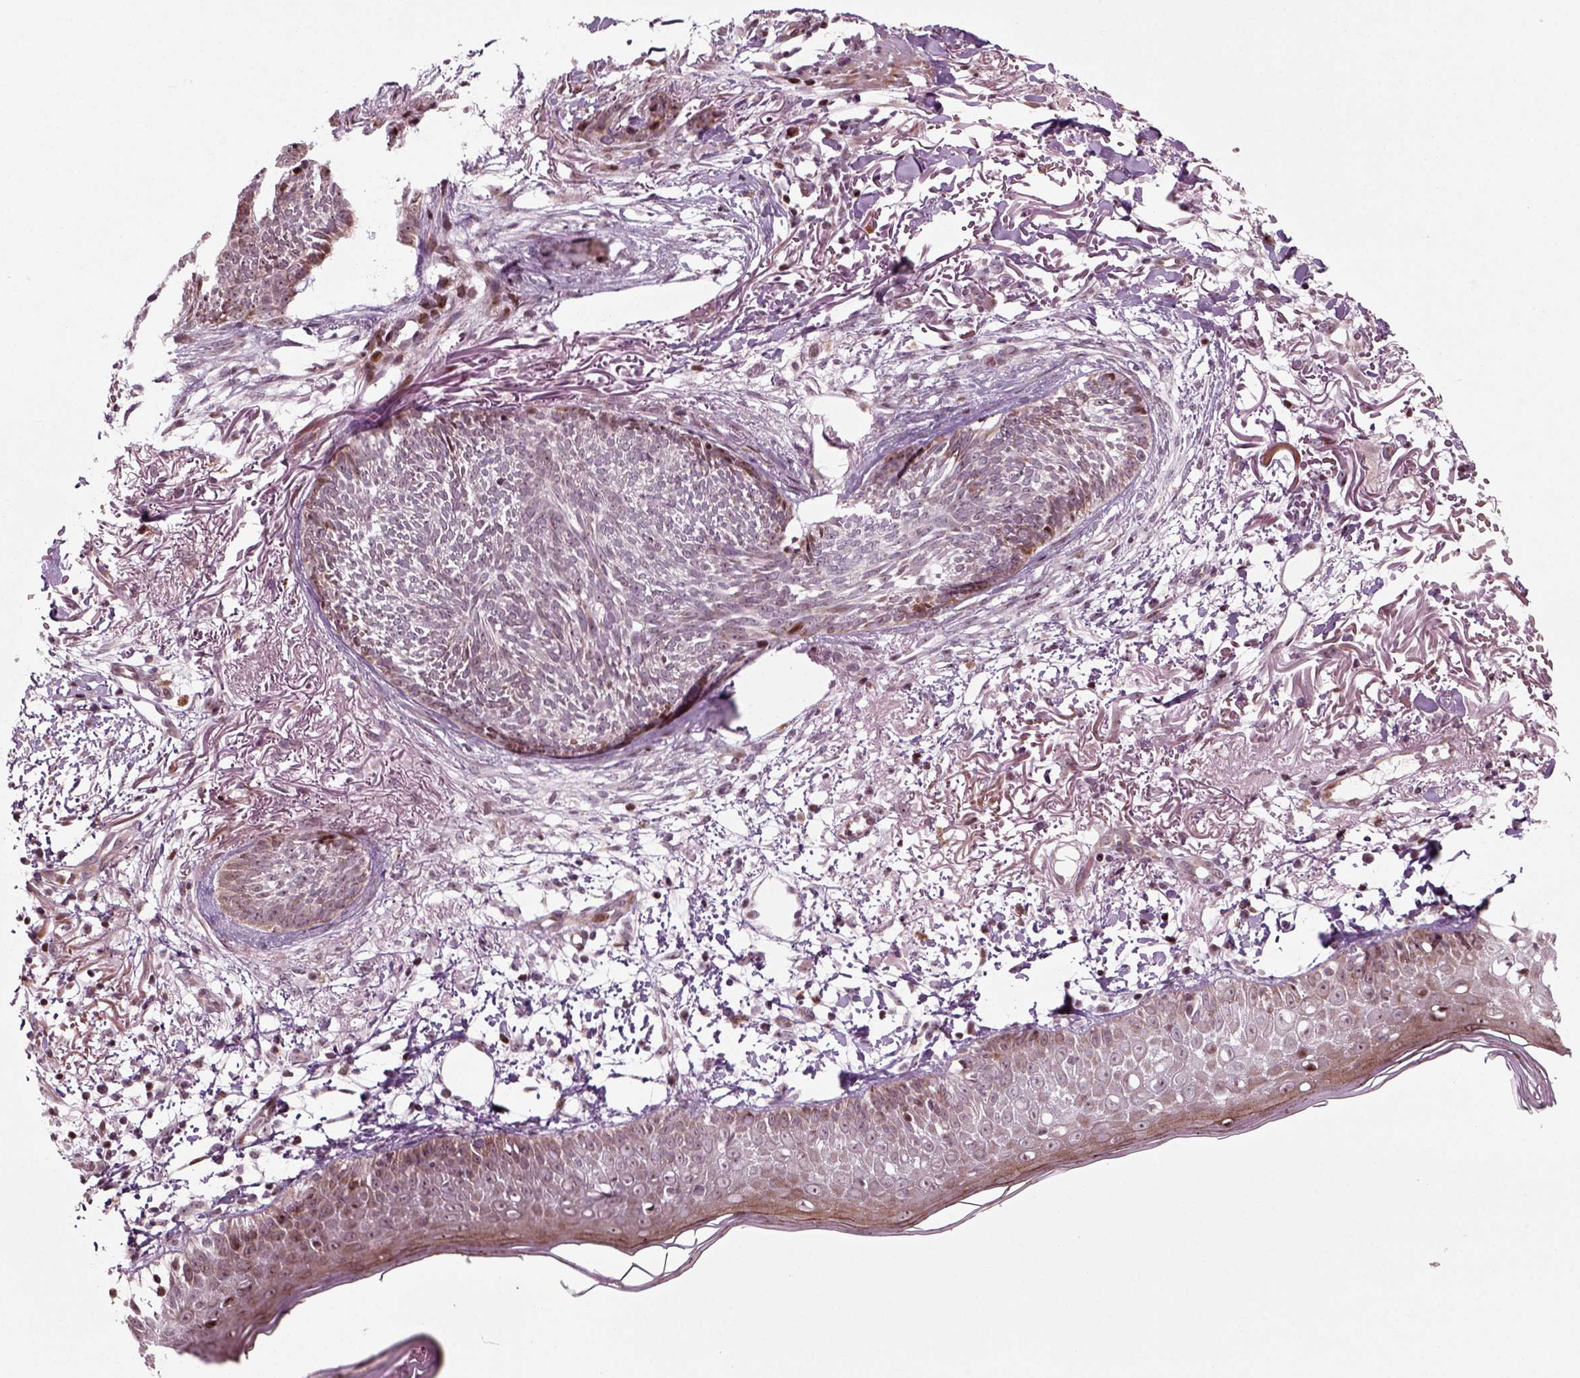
{"staining": {"intensity": "weak", "quantity": "<25%", "location": "cytoplasmic/membranous"}, "tissue": "skin cancer", "cell_type": "Tumor cells", "image_type": "cancer", "snomed": [{"axis": "morphology", "description": "Normal tissue, NOS"}, {"axis": "morphology", "description": "Basal cell carcinoma"}, {"axis": "topography", "description": "Skin"}], "caption": "A histopathology image of skin cancer stained for a protein reveals no brown staining in tumor cells. (Immunohistochemistry, brightfield microscopy, high magnification).", "gene": "CDC14A", "patient": {"sex": "male", "age": 84}}